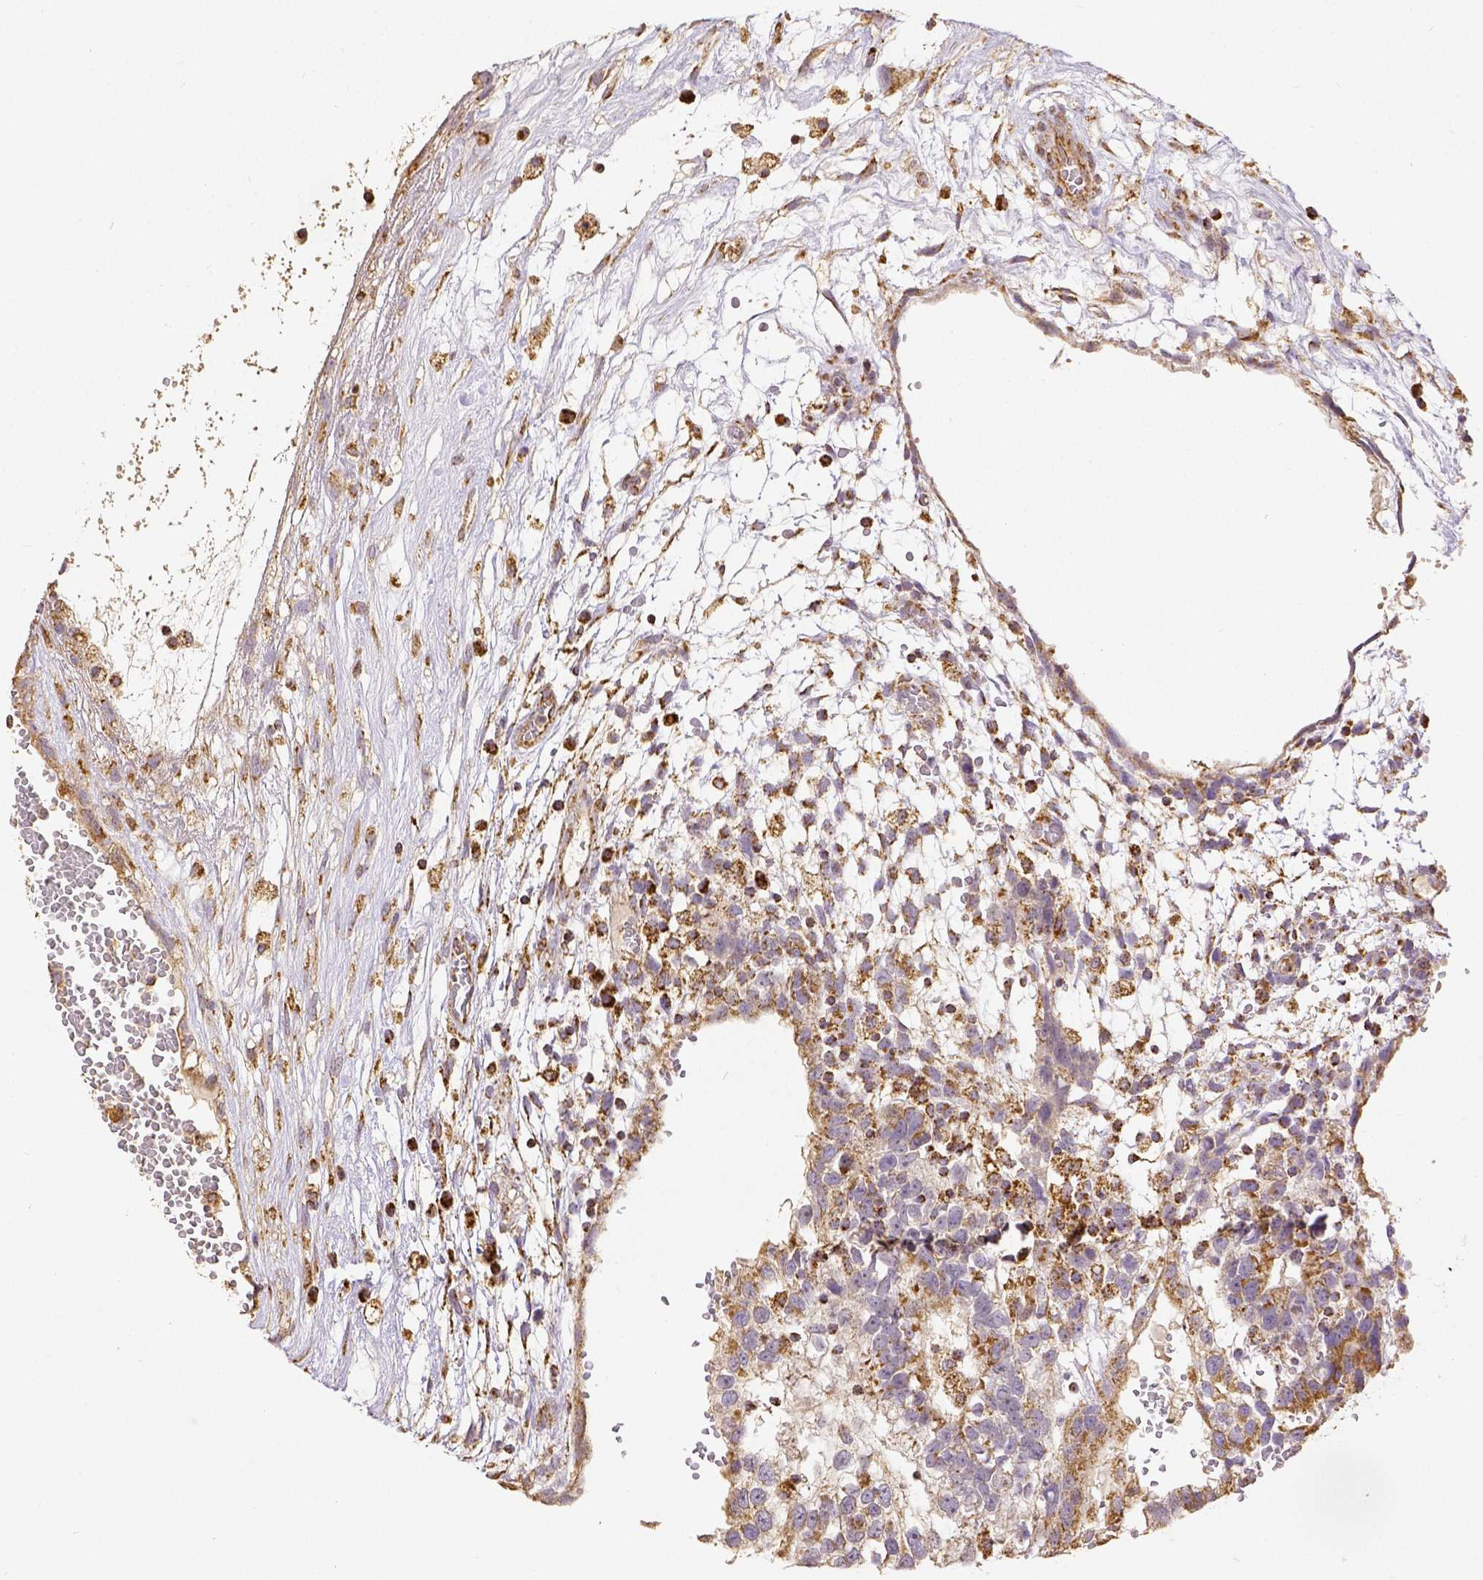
{"staining": {"intensity": "moderate", "quantity": ">75%", "location": "cytoplasmic/membranous"}, "tissue": "testis cancer", "cell_type": "Tumor cells", "image_type": "cancer", "snomed": [{"axis": "morphology", "description": "Normal tissue, NOS"}, {"axis": "morphology", "description": "Carcinoma, Embryonal, NOS"}, {"axis": "topography", "description": "Testis"}], "caption": "Brown immunohistochemical staining in testis cancer (embryonal carcinoma) exhibits moderate cytoplasmic/membranous expression in approximately >75% of tumor cells.", "gene": "SDHB", "patient": {"sex": "male", "age": 32}}